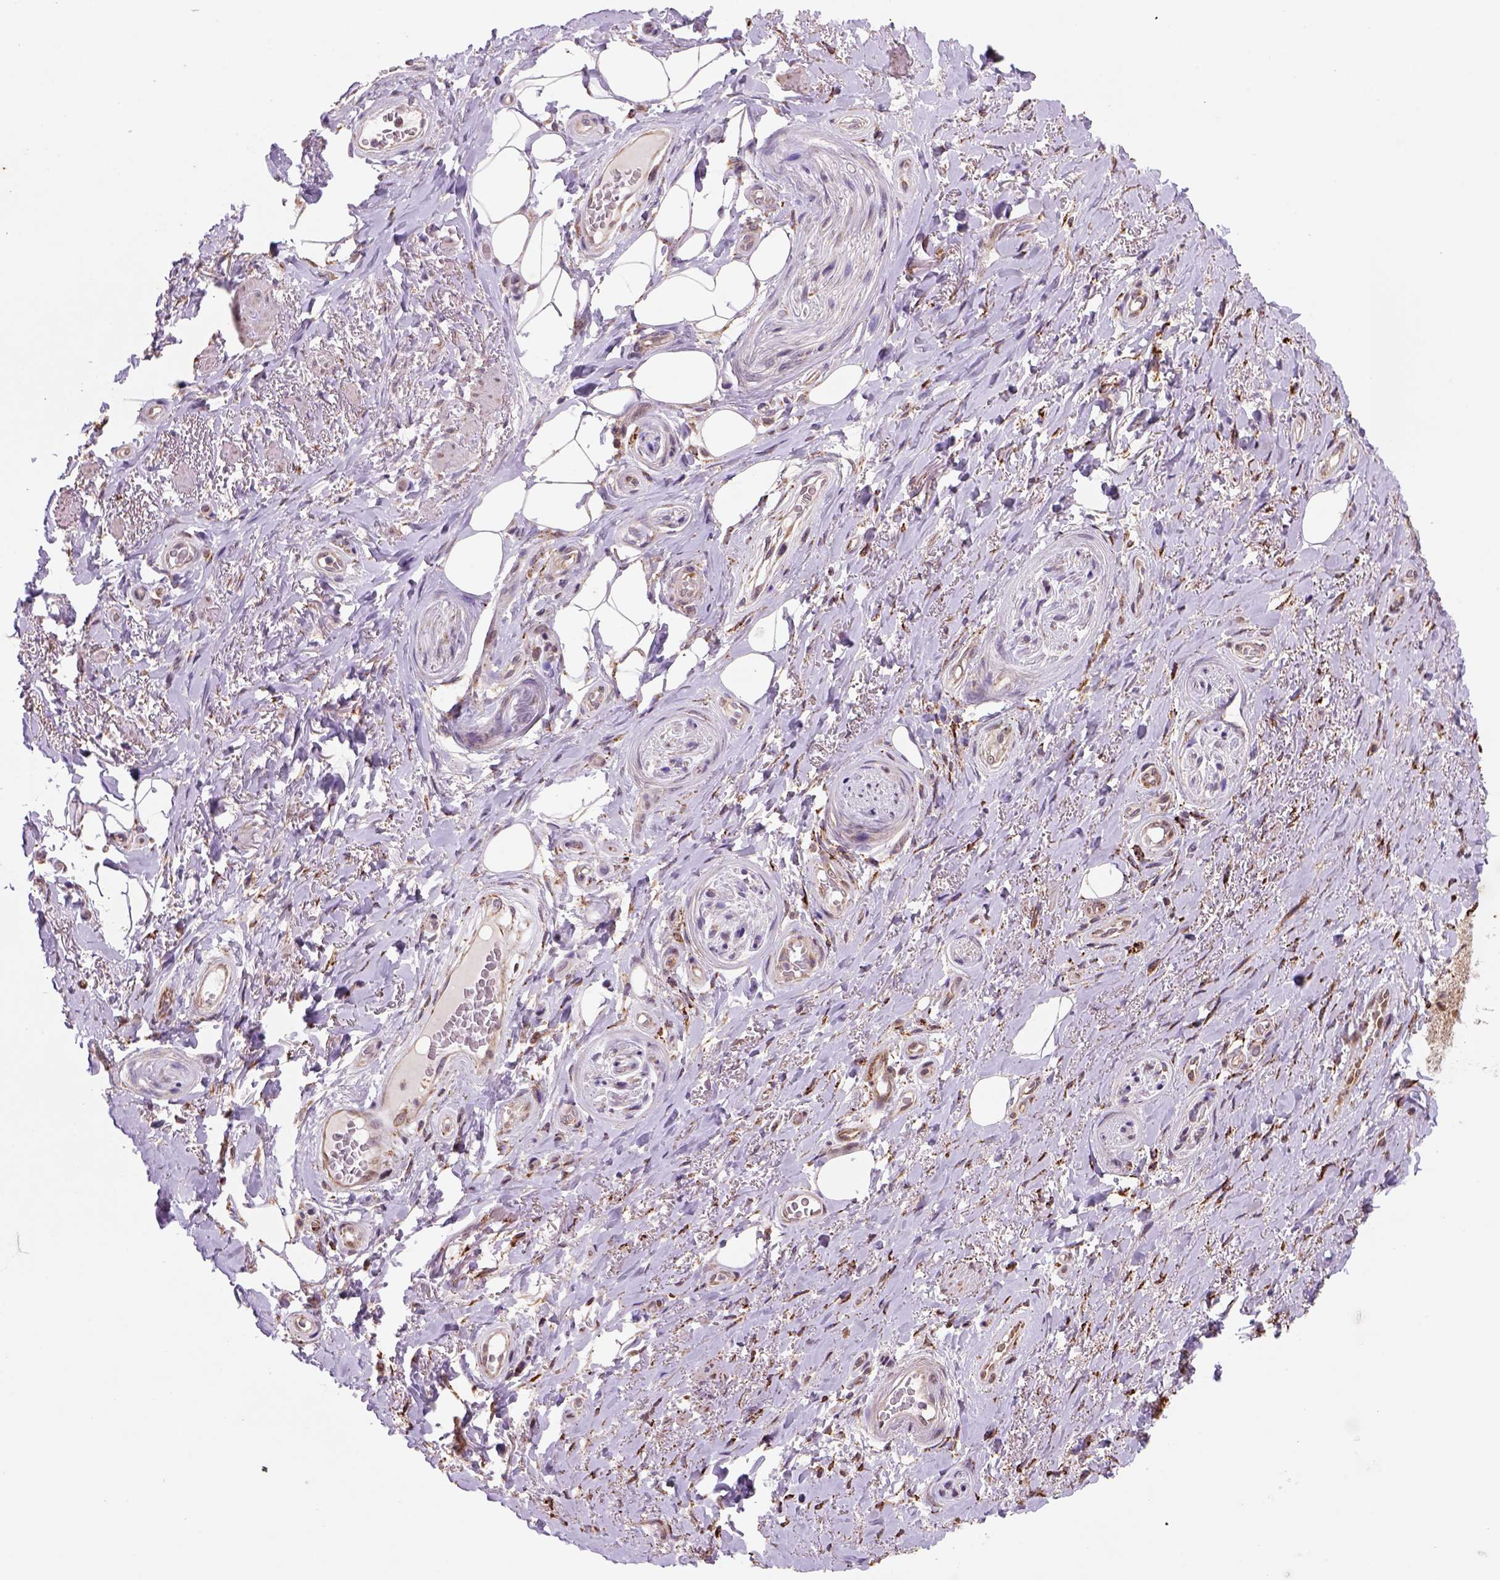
{"staining": {"intensity": "negative", "quantity": "none", "location": "none"}, "tissue": "adipose tissue", "cell_type": "Adipocytes", "image_type": "normal", "snomed": [{"axis": "morphology", "description": "Normal tissue, NOS"}, {"axis": "topography", "description": "Anal"}, {"axis": "topography", "description": "Peripheral nerve tissue"}], "caption": "A photomicrograph of human adipose tissue is negative for staining in adipocytes. (DAB (3,3'-diaminobenzidine) IHC with hematoxylin counter stain).", "gene": "FZD7", "patient": {"sex": "male", "age": 53}}